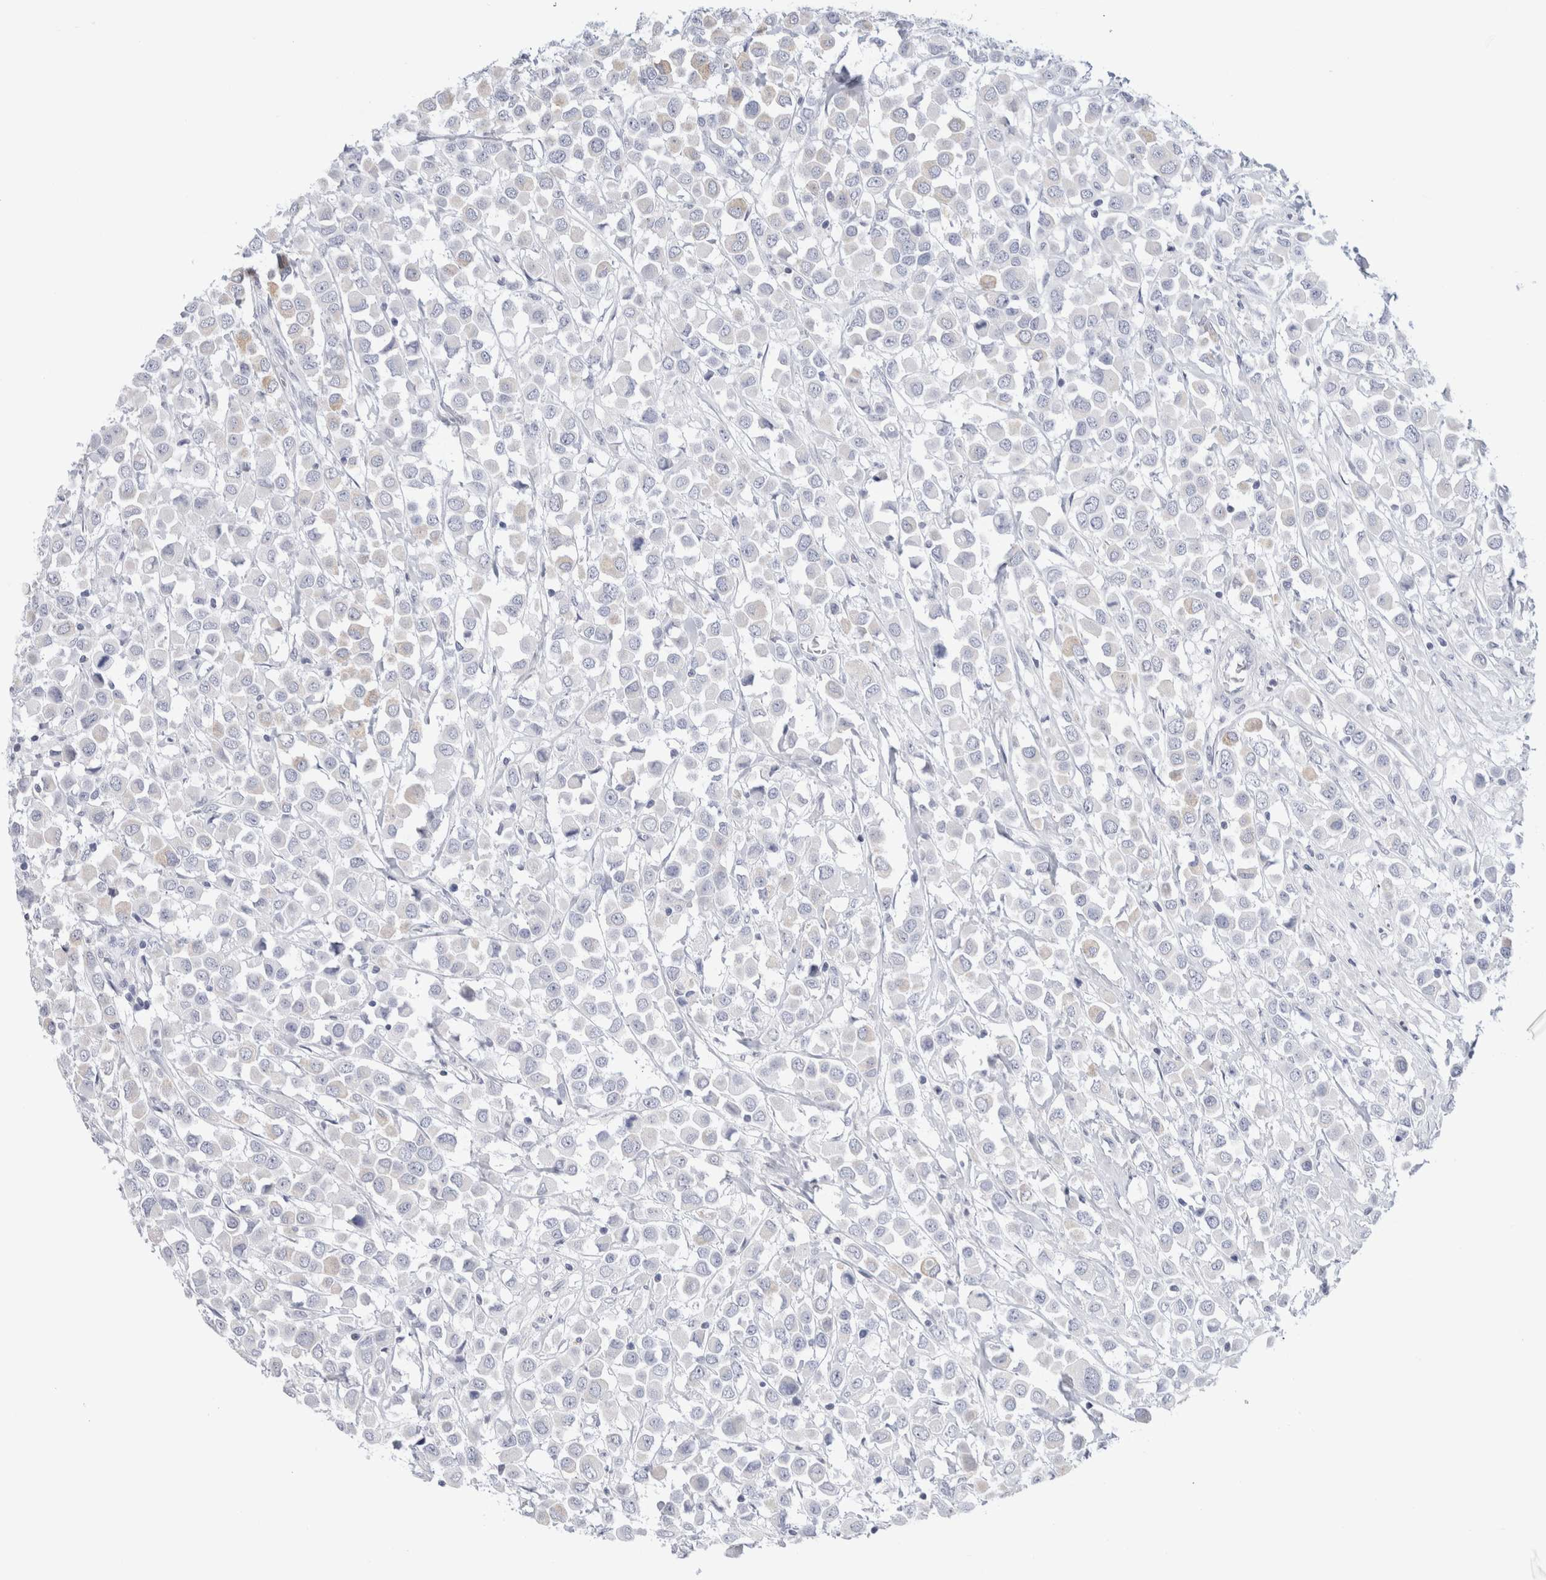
{"staining": {"intensity": "negative", "quantity": "none", "location": "none"}, "tissue": "breast cancer", "cell_type": "Tumor cells", "image_type": "cancer", "snomed": [{"axis": "morphology", "description": "Duct carcinoma"}, {"axis": "topography", "description": "Breast"}], "caption": "Immunohistochemistry (IHC) photomicrograph of intraductal carcinoma (breast) stained for a protein (brown), which shows no staining in tumor cells. (DAB (3,3'-diaminobenzidine) IHC with hematoxylin counter stain).", "gene": "ECHDC2", "patient": {"sex": "female", "age": 61}}